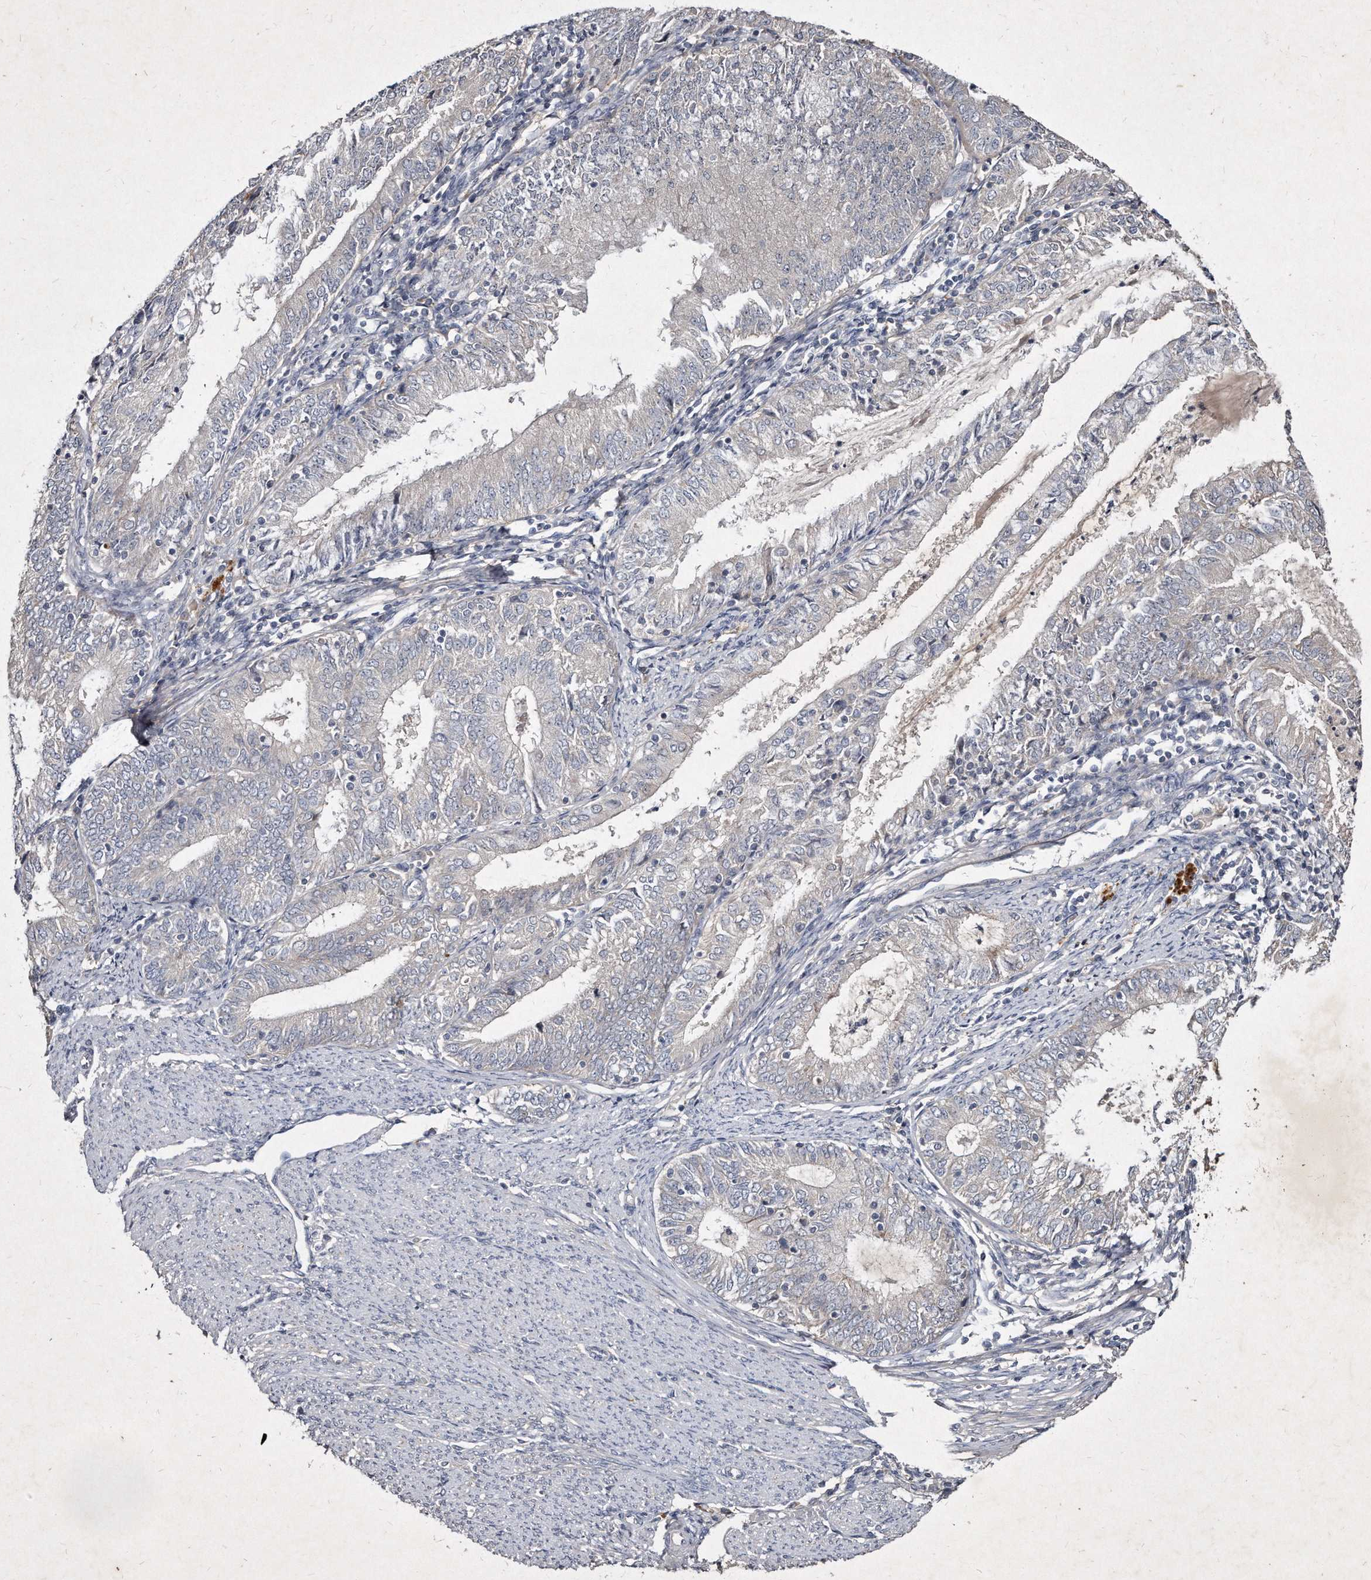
{"staining": {"intensity": "negative", "quantity": "none", "location": "none"}, "tissue": "endometrial cancer", "cell_type": "Tumor cells", "image_type": "cancer", "snomed": [{"axis": "morphology", "description": "Adenocarcinoma, NOS"}, {"axis": "topography", "description": "Endometrium"}], "caption": "Endometrial cancer was stained to show a protein in brown. There is no significant staining in tumor cells.", "gene": "KLHDC3", "patient": {"sex": "female", "age": 57}}